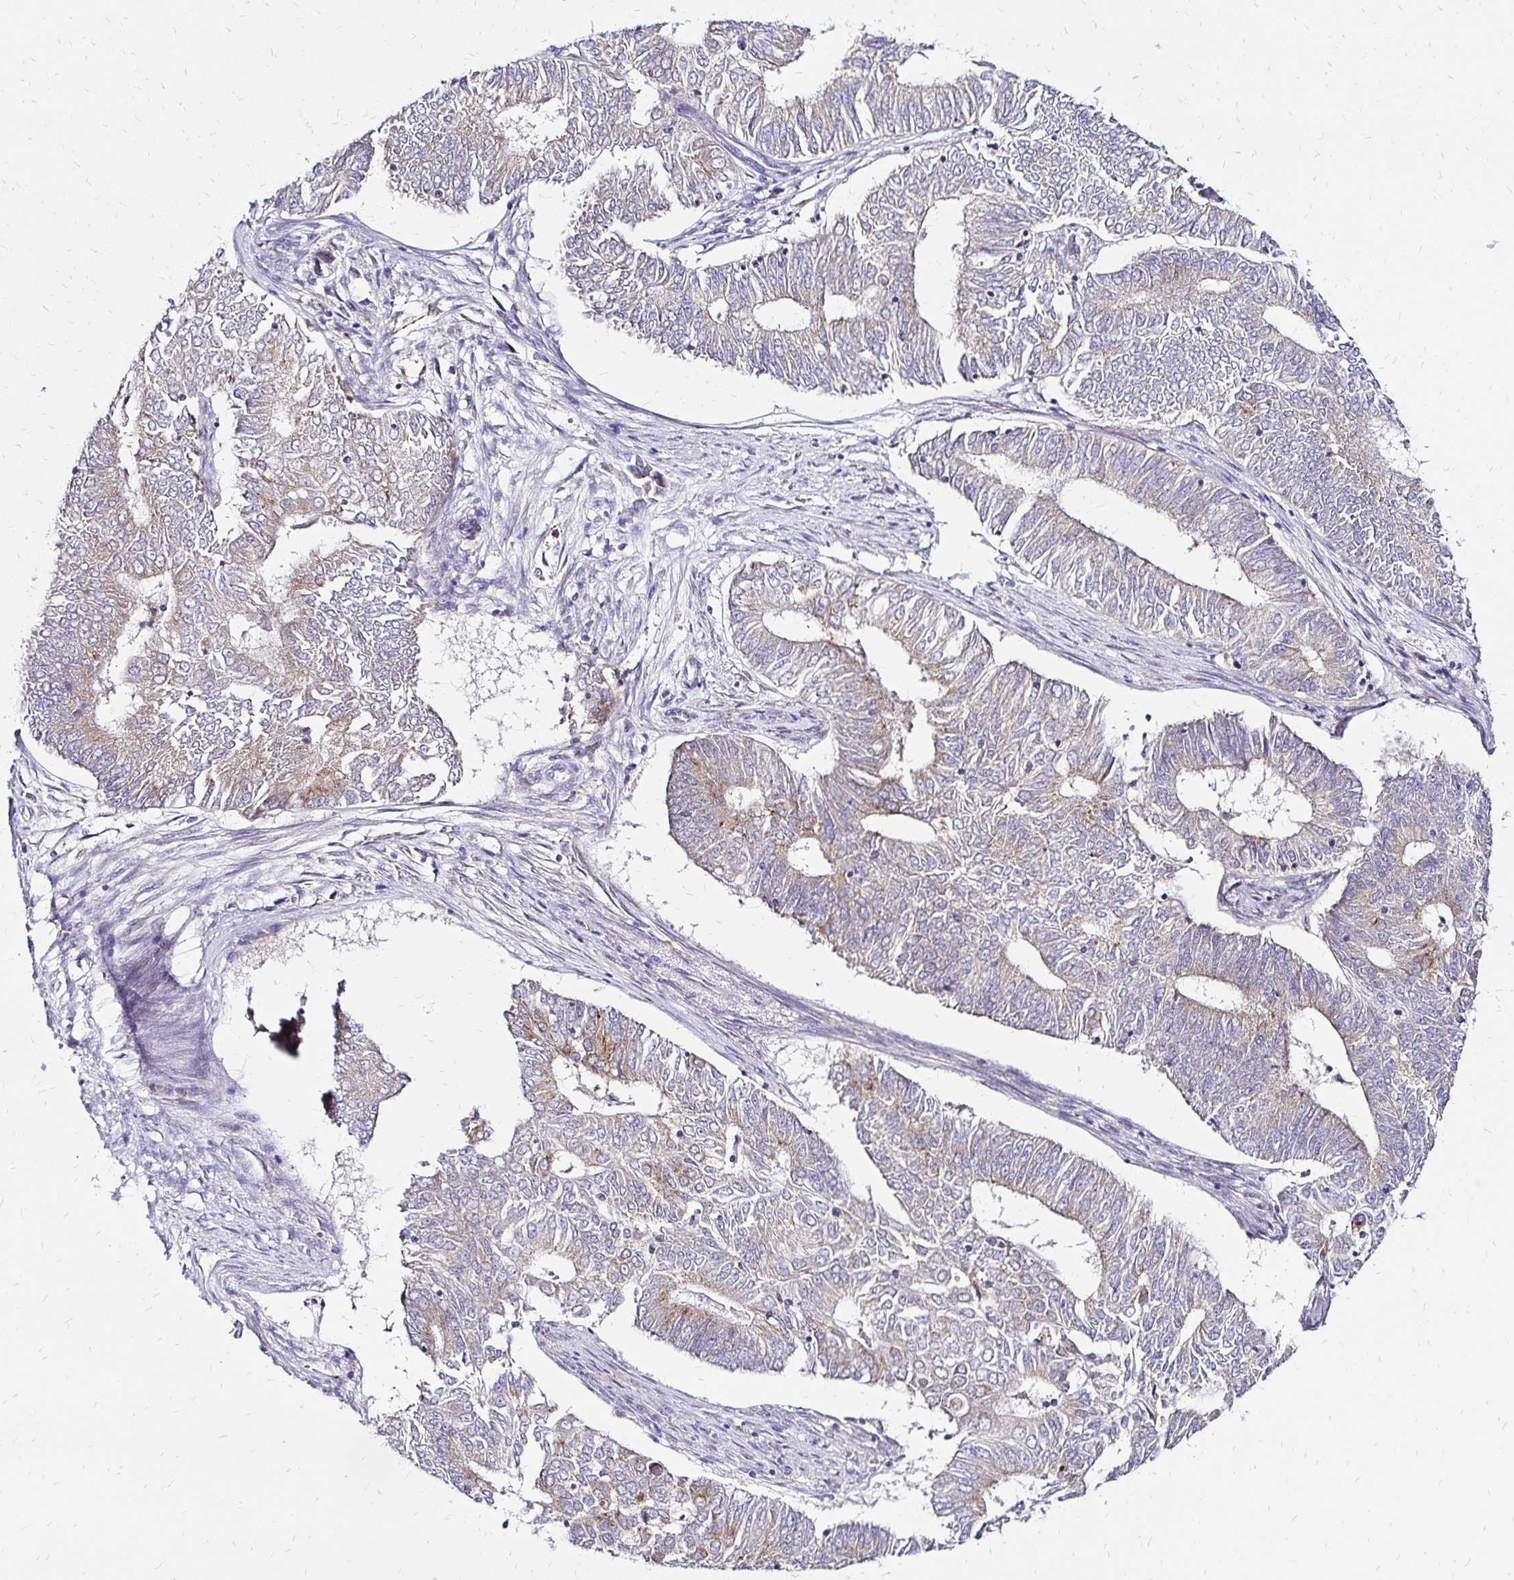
{"staining": {"intensity": "weak", "quantity": "<25%", "location": "cytoplasmic/membranous"}, "tissue": "endometrial cancer", "cell_type": "Tumor cells", "image_type": "cancer", "snomed": [{"axis": "morphology", "description": "Adenocarcinoma, NOS"}, {"axis": "topography", "description": "Endometrium"}], "caption": "Immunohistochemistry (IHC) photomicrograph of neoplastic tissue: adenocarcinoma (endometrial) stained with DAB reveals no significant protein staining in tumor cells. (DAB immunohistochemistry visualized using brightfield microscopy, high magnification).", "gene": "IDUA", "patient": {"sex": "female", "age": 62}}